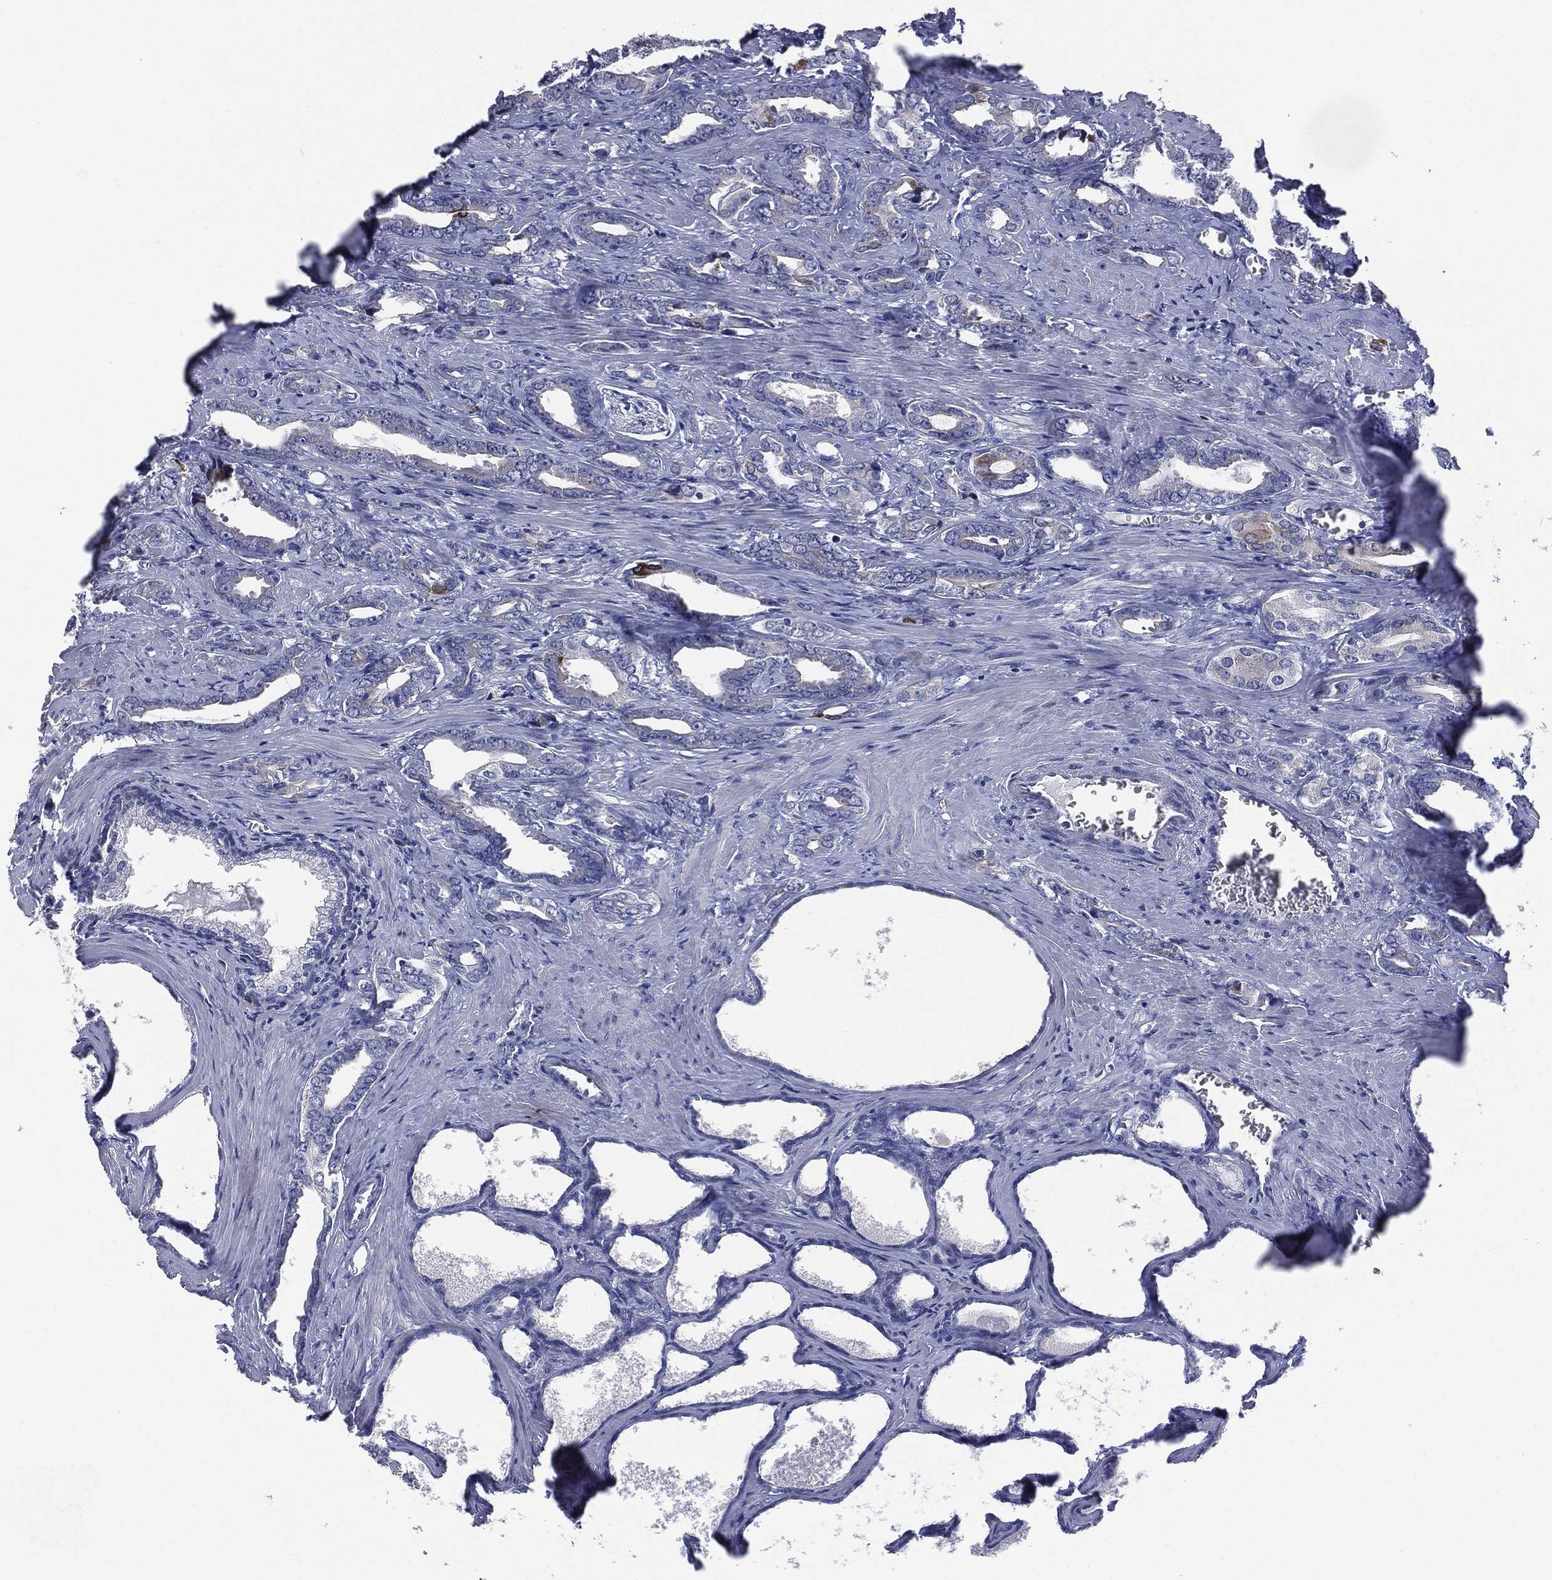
{"staining": {"intensity": "negative", "quantity": "none", "location": "none"}, "tissue": "prostate cancer", "cell_type": "Tumor cells", "image_type": "cancer", "snomed": [{"axis": "morphology", "description": "Adenocarcinoma, NOS"}, {"axis": "topography", "description": "Prostate"}], "caption": "There is no significant expression in tumor cells of prostate cancer (adenocarcinoma). The staining is performed using DAB (3,3'-diaminobenzidine) brown chromogen with nuclei counter-stained in using hematoxylin.", "gene": "PTGS2", "patient": {"sex": "male", "age": 66}}